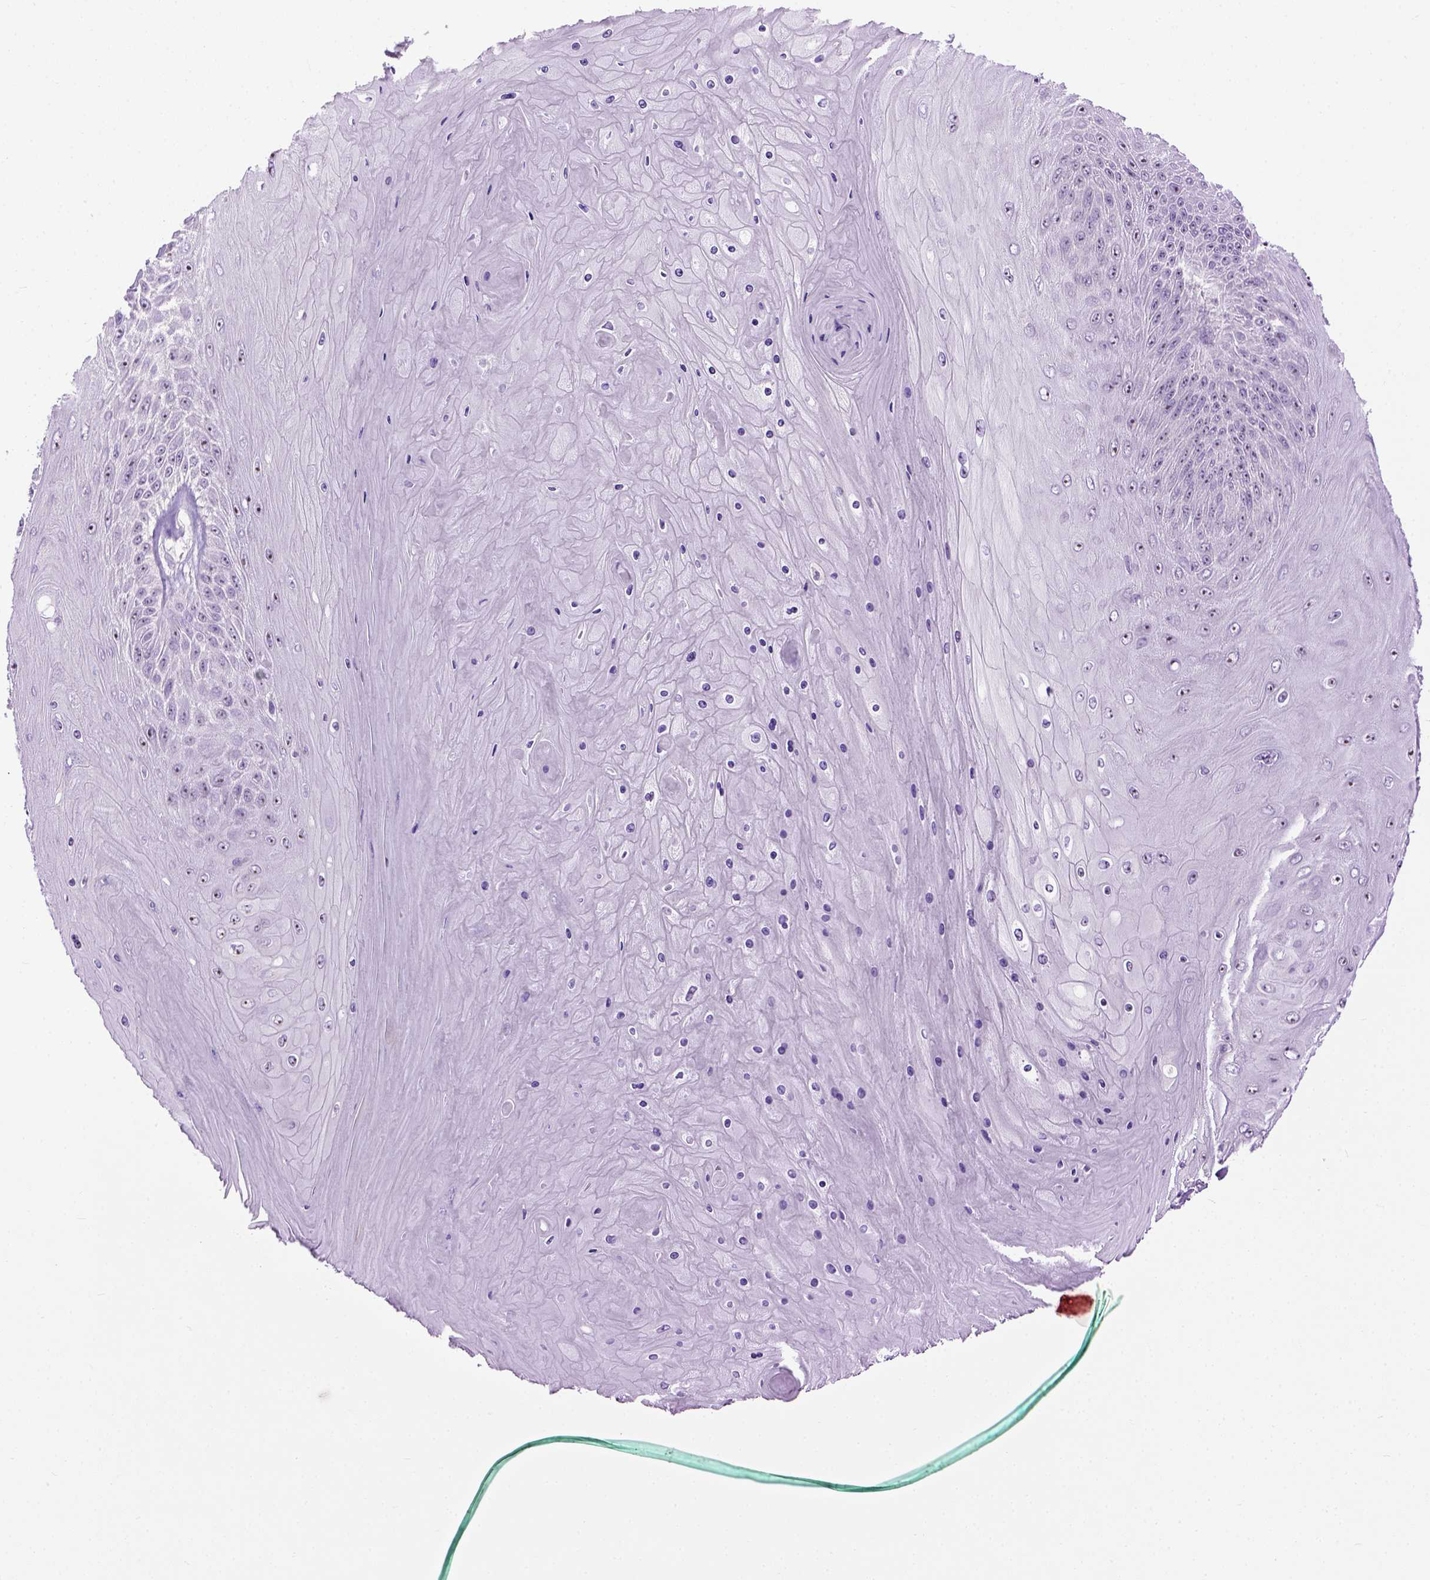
{"staining": {"intensity": "negative", "quantity": "none", "location": "none"}, "tissue": "skin cancer", "cell_type": "Tumor cells", "image_type": "cancer", "snomed": [{"axis": "morphology", "description": "Squamous cell carcinoma, NOS"}, {"axis": "topography", "description": "Skin"}], "caption": "This is an immunohistochemistry (IHC) photomicrograph of human skin cancer. There is no positivity in tumor cells.", "gene": "UTP4", "patient": {"sex": "male", "age": 62}}